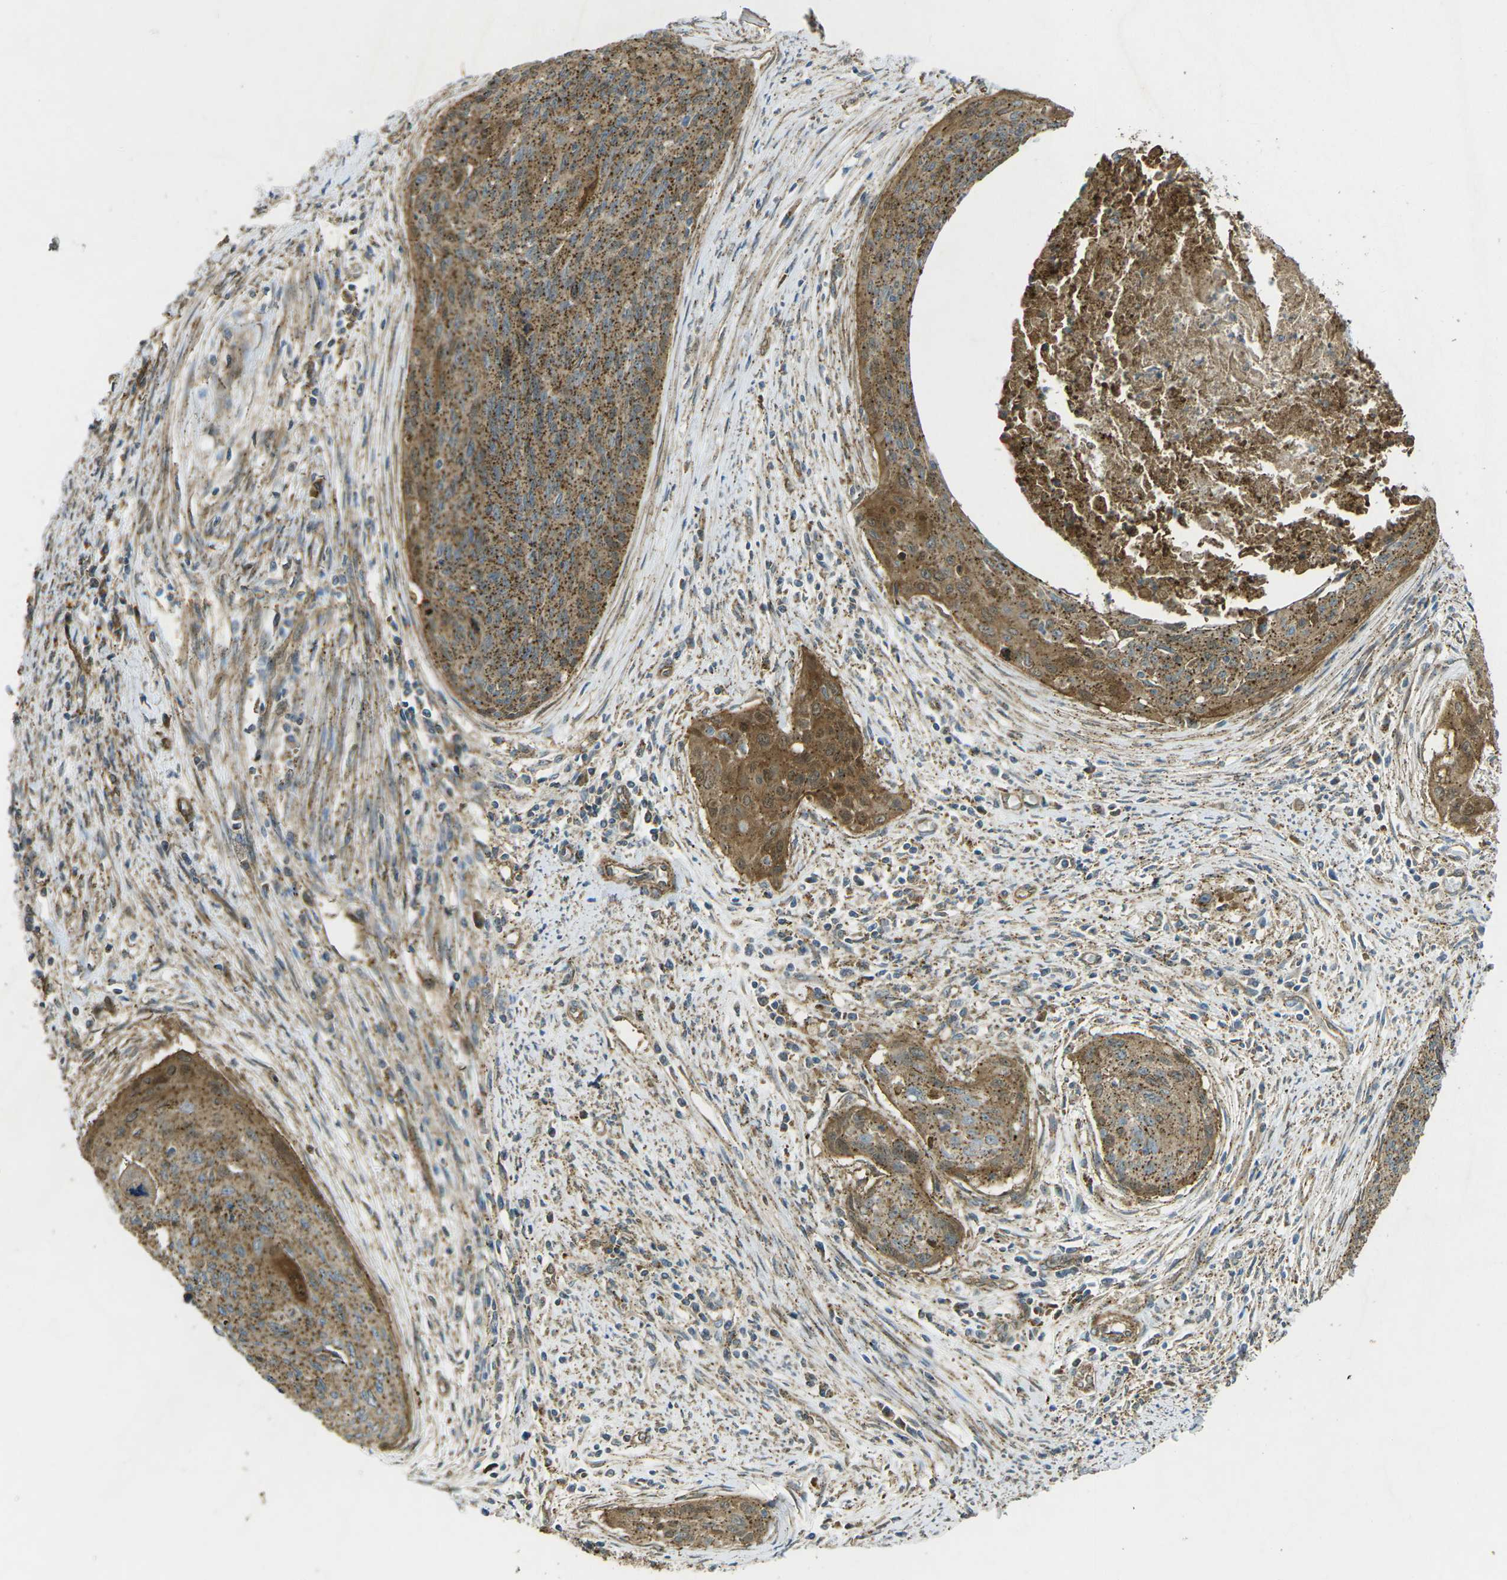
{"staining": {"intensity": "strong", "quantity": ">75%", "location": "cytoplasmic/membranous"}, "tissue": "cervical cancer", "cell_type": "Tumor cells", "image_type": "cancer", "snomed": [{"axis": "morphology", "description": "Squamous cell carcinoma, NOS"}, {"axis": "topography", "description": "Cervix"}], "caption": "Tumor cells exhibit high levels of strong cytoplasmic/membranous positivity in approximately >75% of cells in squamous cell carcinoma (cervical). The staining is performed using DAB brown chromogen to label protein expression. The nuclei are counter-stained blue using hematoxylin.", "gene": "CHMP3", "patient": {"sex": "female", "age": 55}}